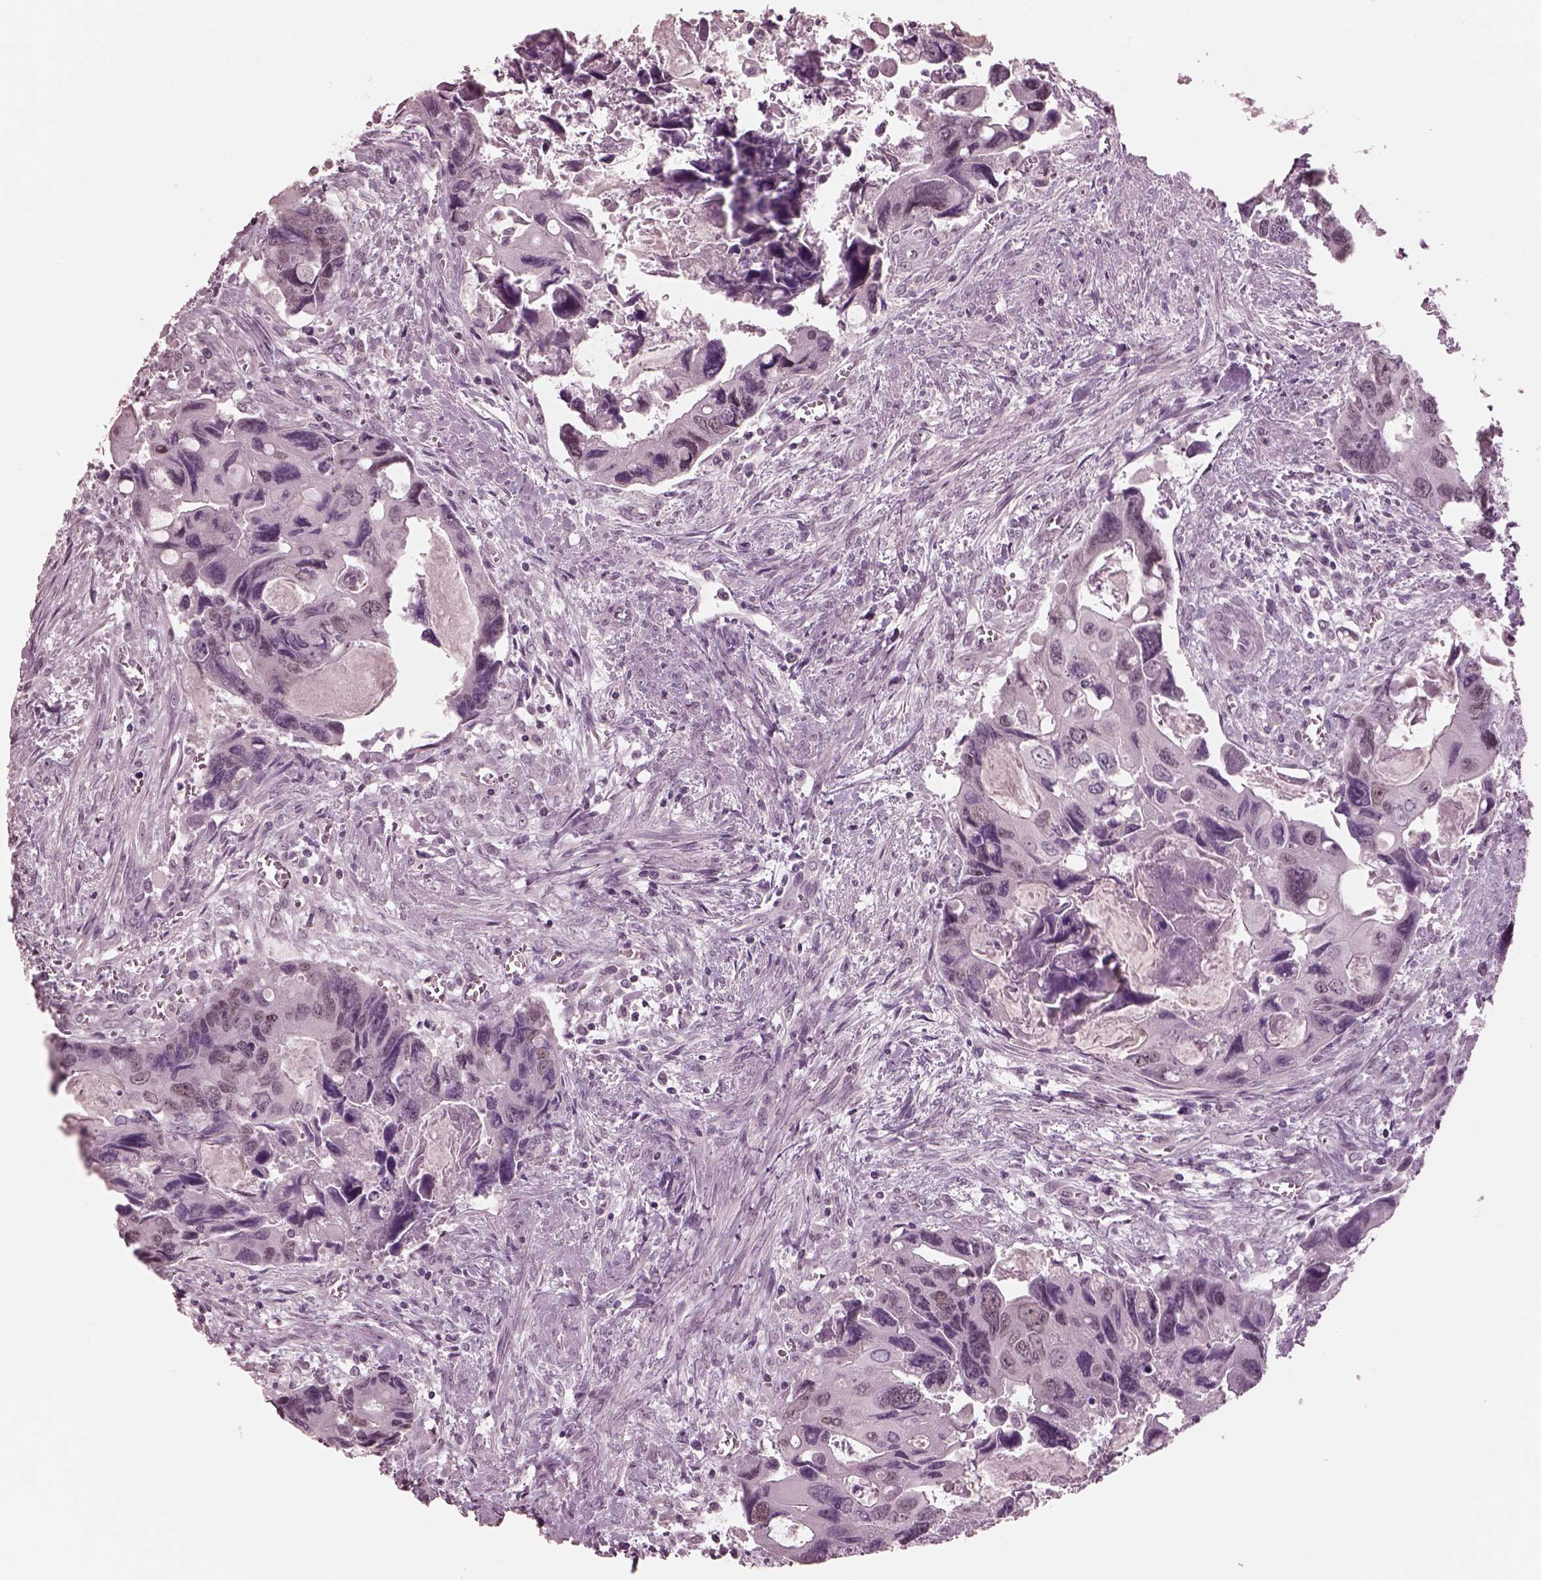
{"staining": {"intensity": "weak", "quantity": "25%-75%", "location": "nuclear"}, "tissue": "colorectal cancer", "cell_type": "Tumor cells", "image_type": "cancer", "snomed": [{"axis": "morphology", "description": "Adenocarcinoma, NOS"}, {"axis": "topography", "description": "Rectum"}], "caption": "High-power microscopy captured an immunohistochemistry micrograph of adenocarcinoma (colorectal), revealing weak nuclear positivity in about 25%-75% of tumor cells. The staining was performed using DAB to visualize the protein expression in brown, while the nuclei were stained in blue with hematoxylin (Magnification: 20x).", "gene": "GARIN4", "patient": {"sex": "male", "age": 62}}